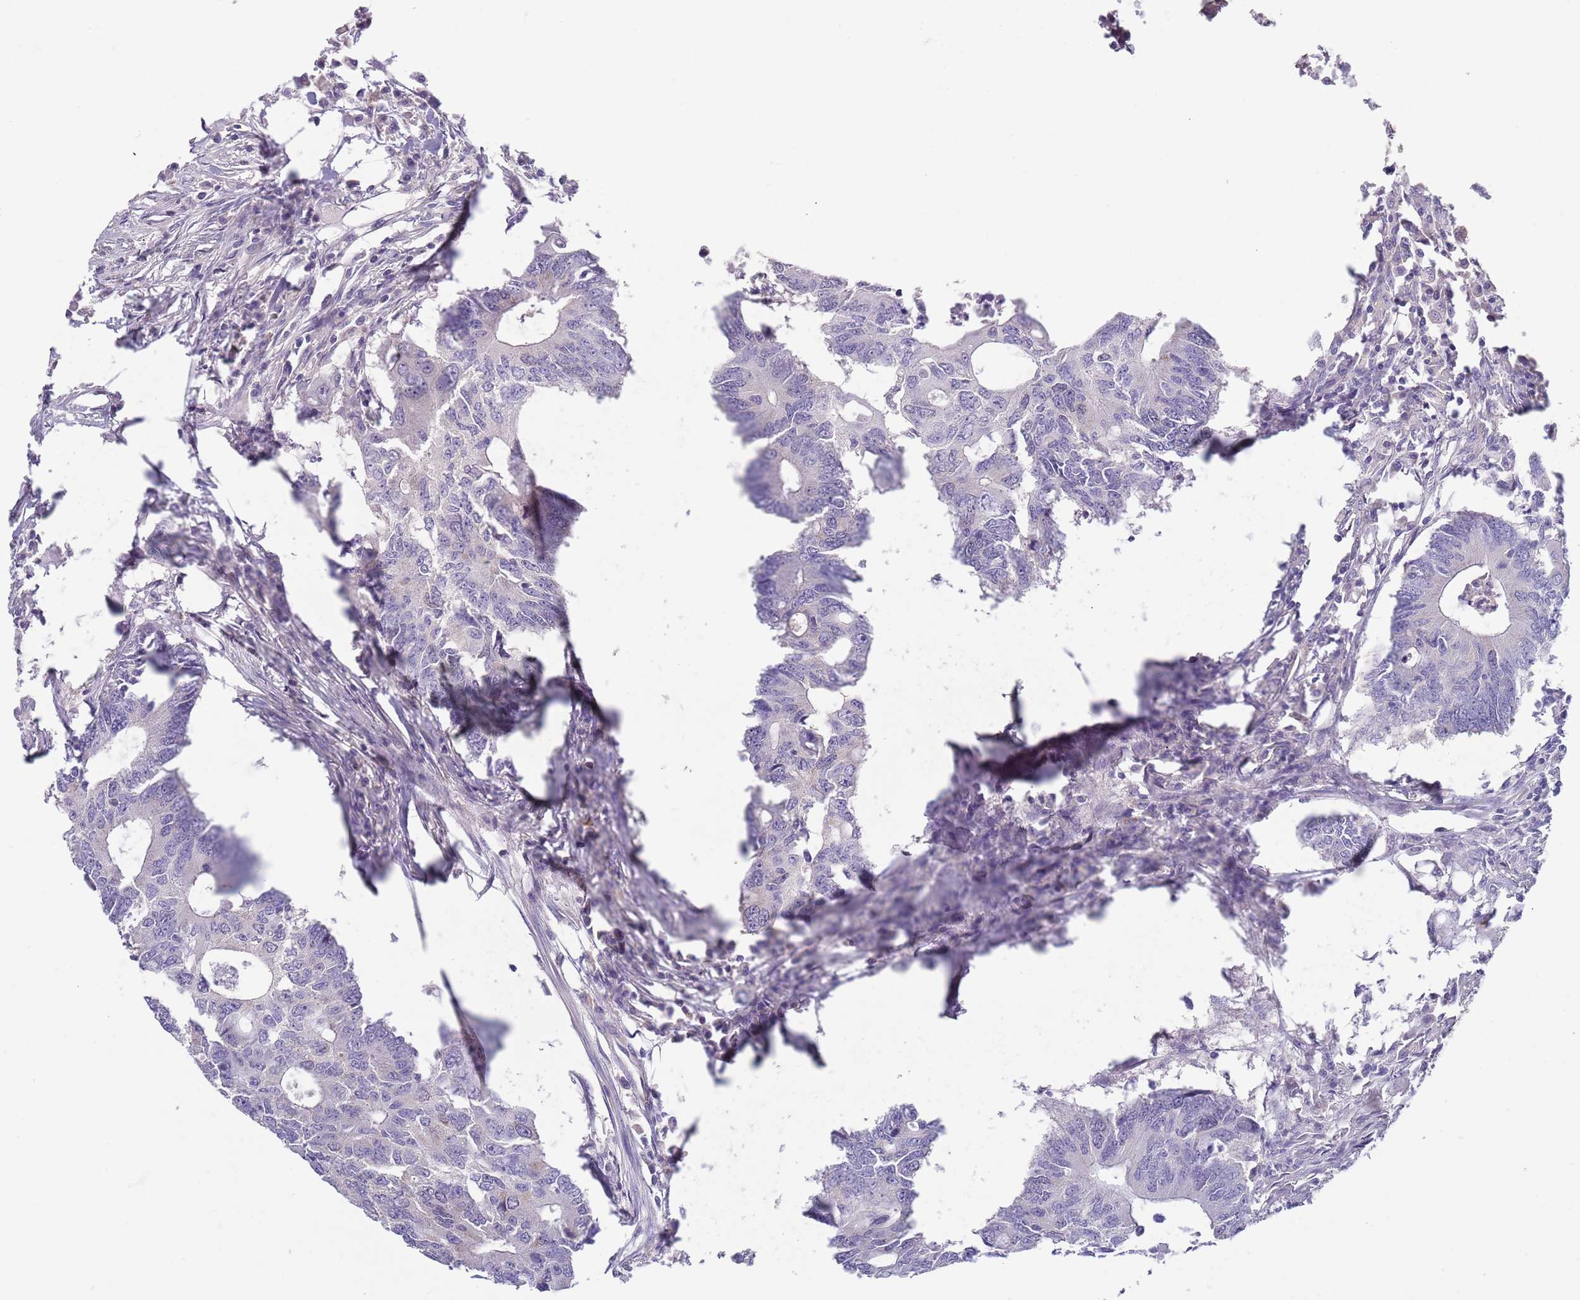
{"staining": {"intensity": "negative", "quantity": "none", "location": "none"}, "tissue": "colorectal cancer", "cell_type": "Tumor cells", "image_type": "cancer", "snomed": [{"axis": "morphology", "description": "Adenocarcinoma, NOS"}, {"axis": "topography", "description": "Colon"}], "caption": "This is an immunohistochemistry image of human colorectal cancer. There is no staining in tumor cells.", "gene": "PIMREG", "patient": {"sex": "male", "age": 71}}